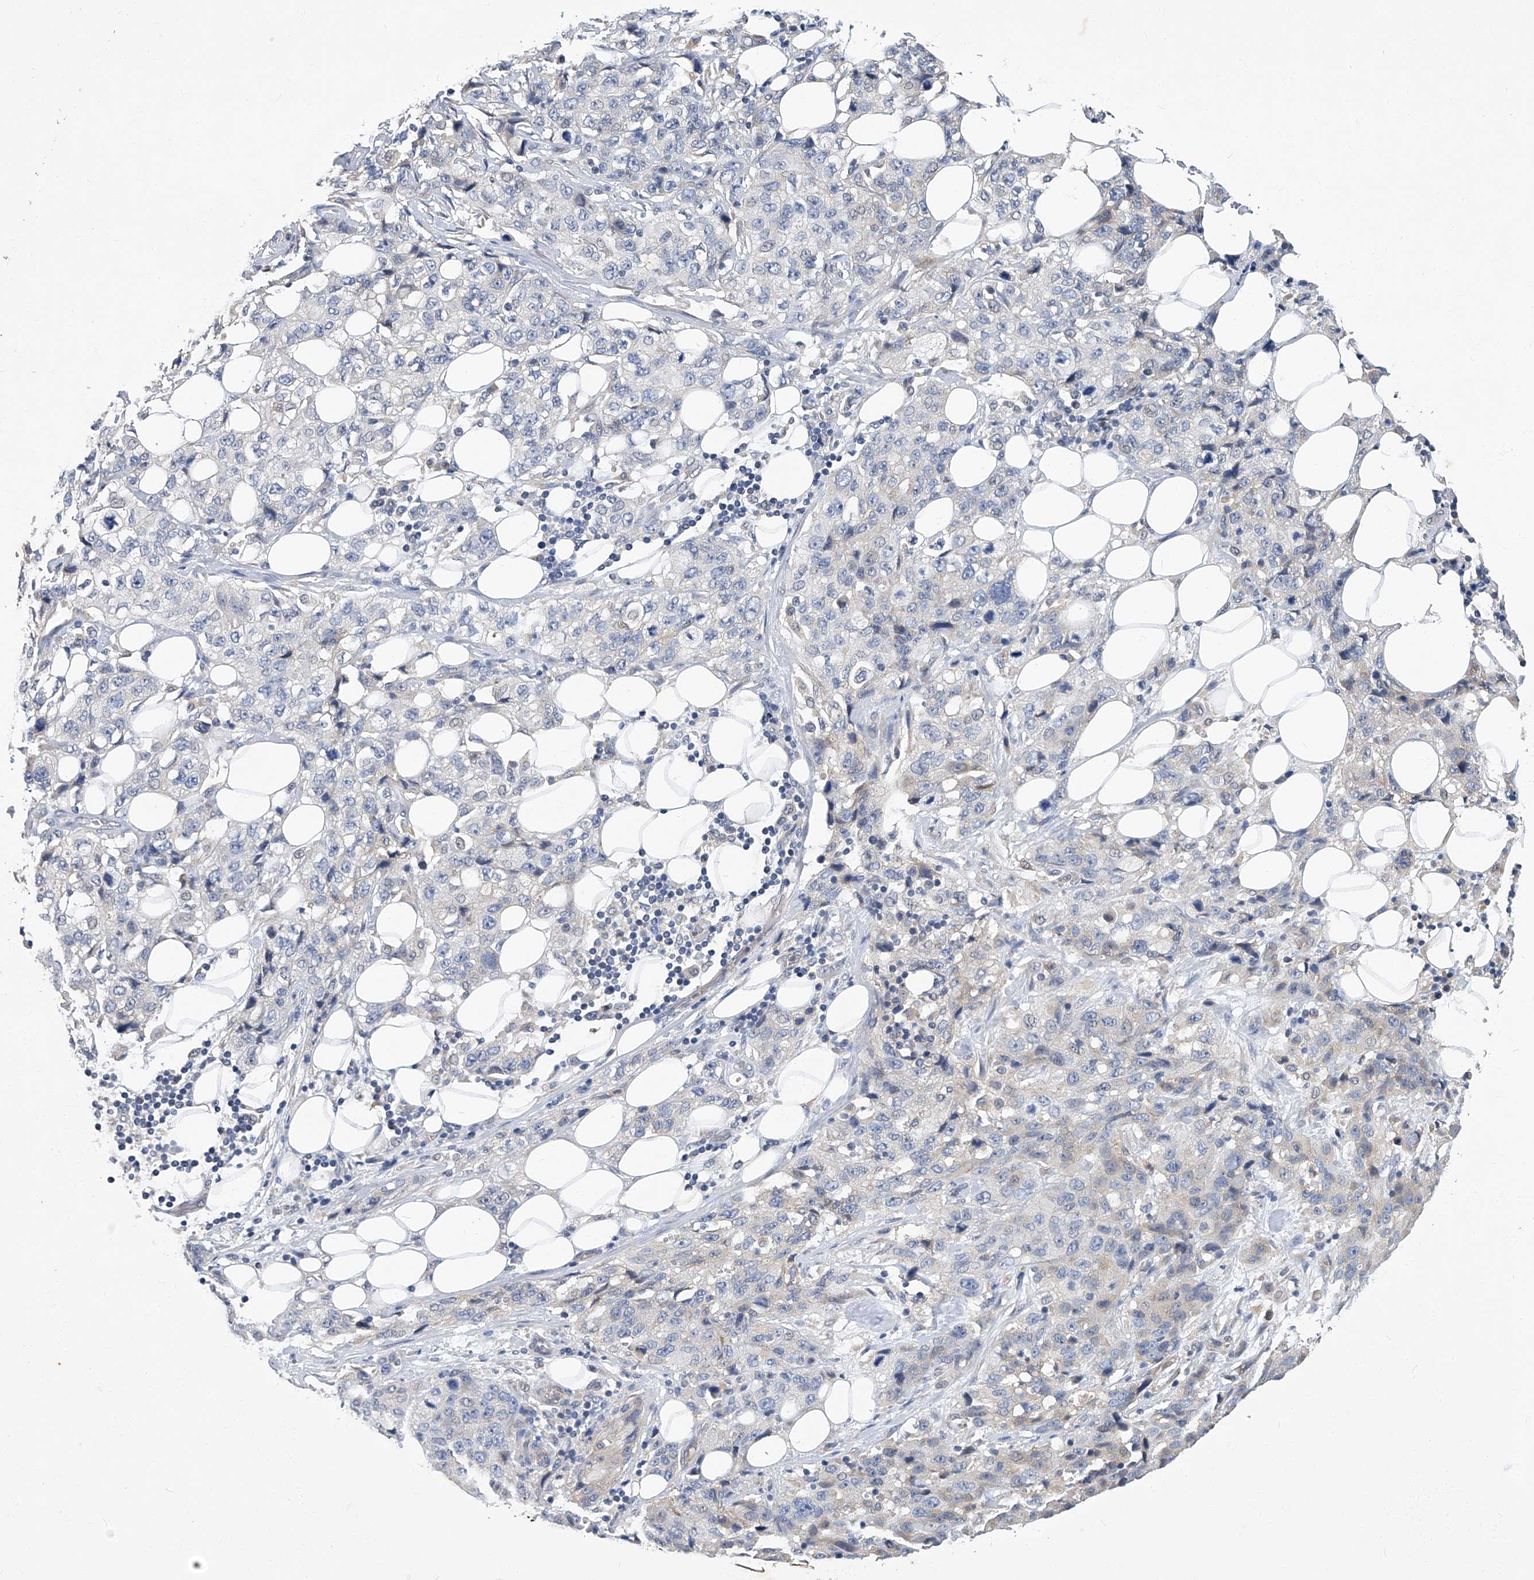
{"staining": {"intensity": "negative", "quantity": "none", "location": "none"}, "tissue": "stomach cancer", "cell_type": "Tumor cells", "image_type": "cancer", "snomed": [{"axis": "morphology", "description": "Adenocarcinoma, NOS"}, {"axis": "topography", "description": "Stomach"}], "caption": "The immunohistochemistry (IHC) image has no significant staining in tumor cells of adenocarcinoma (stomach) tissue.", "gene": "TGFBR1", "patient": {"sex": "male", "age": 48}}